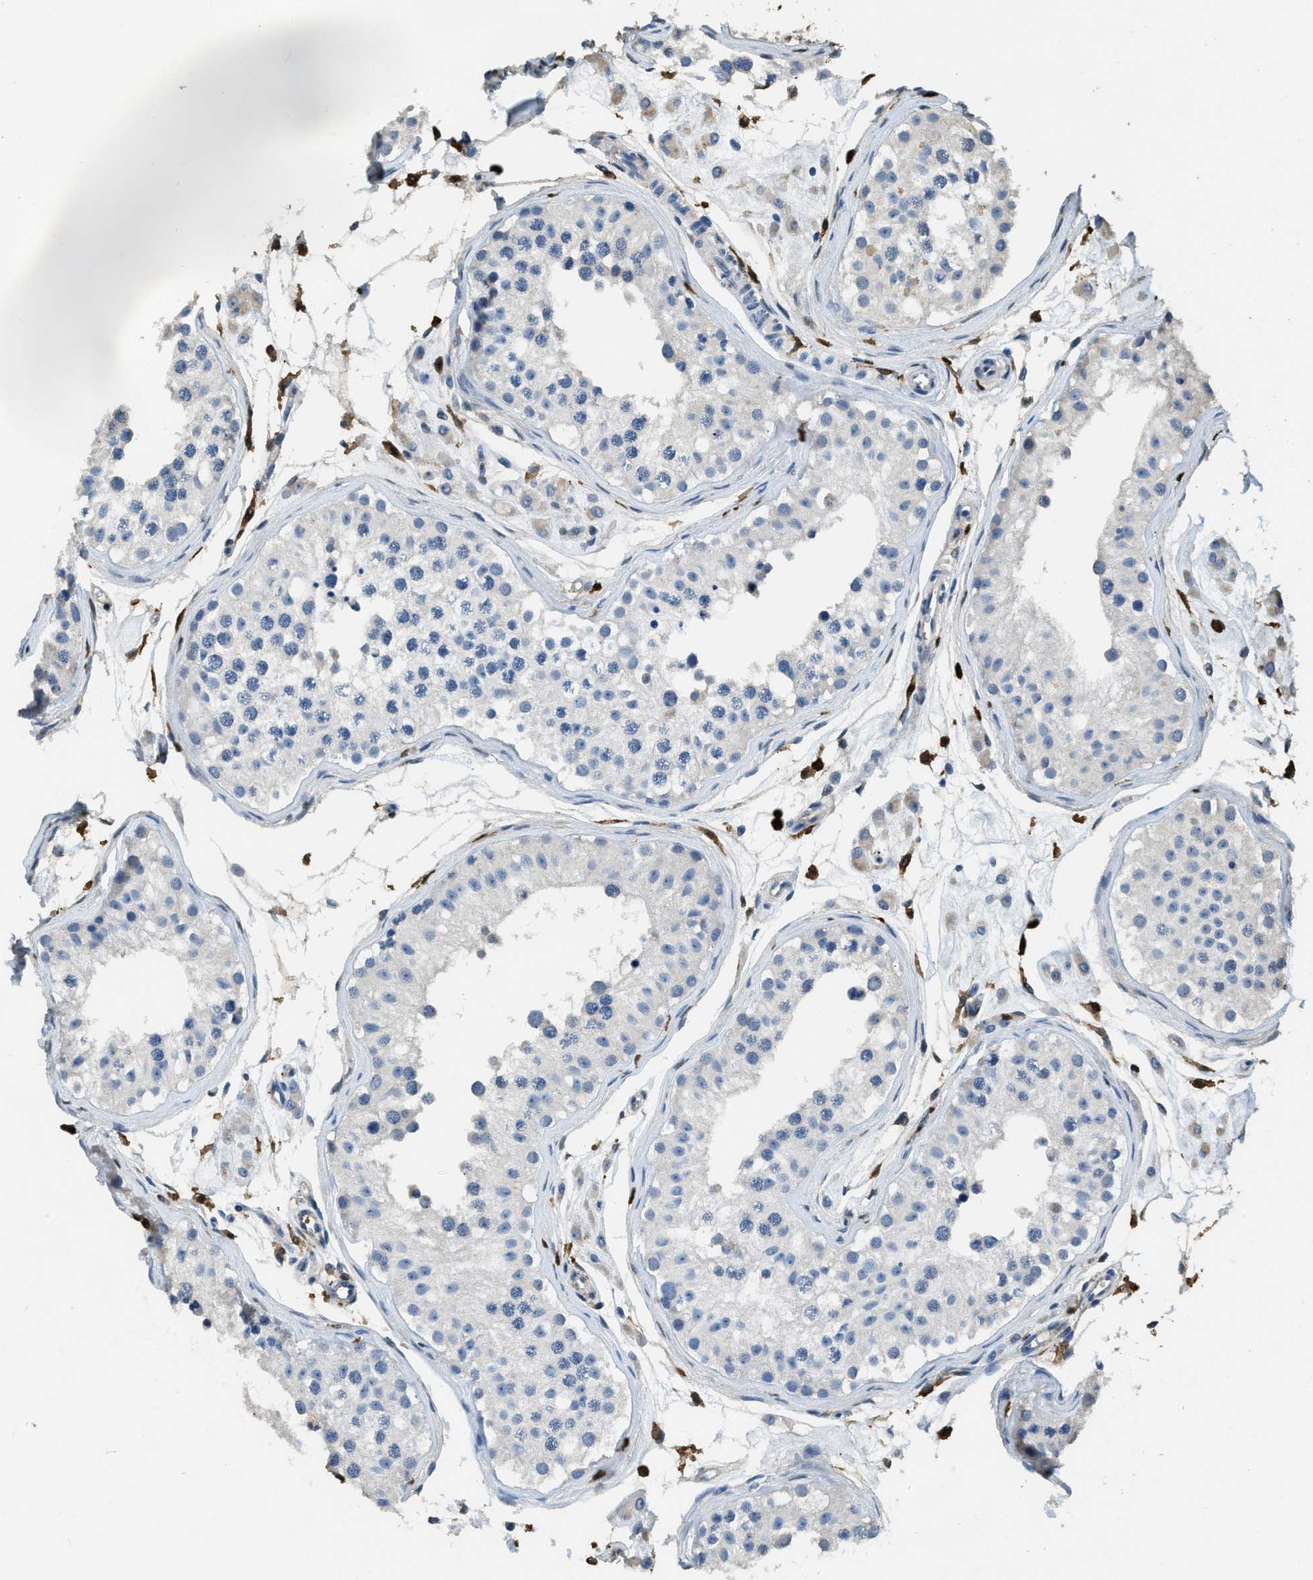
{"staining": {"intensity": "negative", "quantity": "none", "location": "none"}, "tissue": "testis", "cell_type": "Cells in seminiferous ducts", "image_type": "normal", "snomed": [{"axis": "morphology", "description": "Normal tissue, NOS"}, {"axis": "morphology", "description": "Adenocarcinoma, metastatic, NOS"}, {"axis": "topography", "description": "Testis"}], "caption": "Benign testis was stained to show a protein in brown. There is no significant staining in cells in seminiferous ducts.", "gene": "ARHGDIB", "patient": {"sex": "male", "age": 26}}